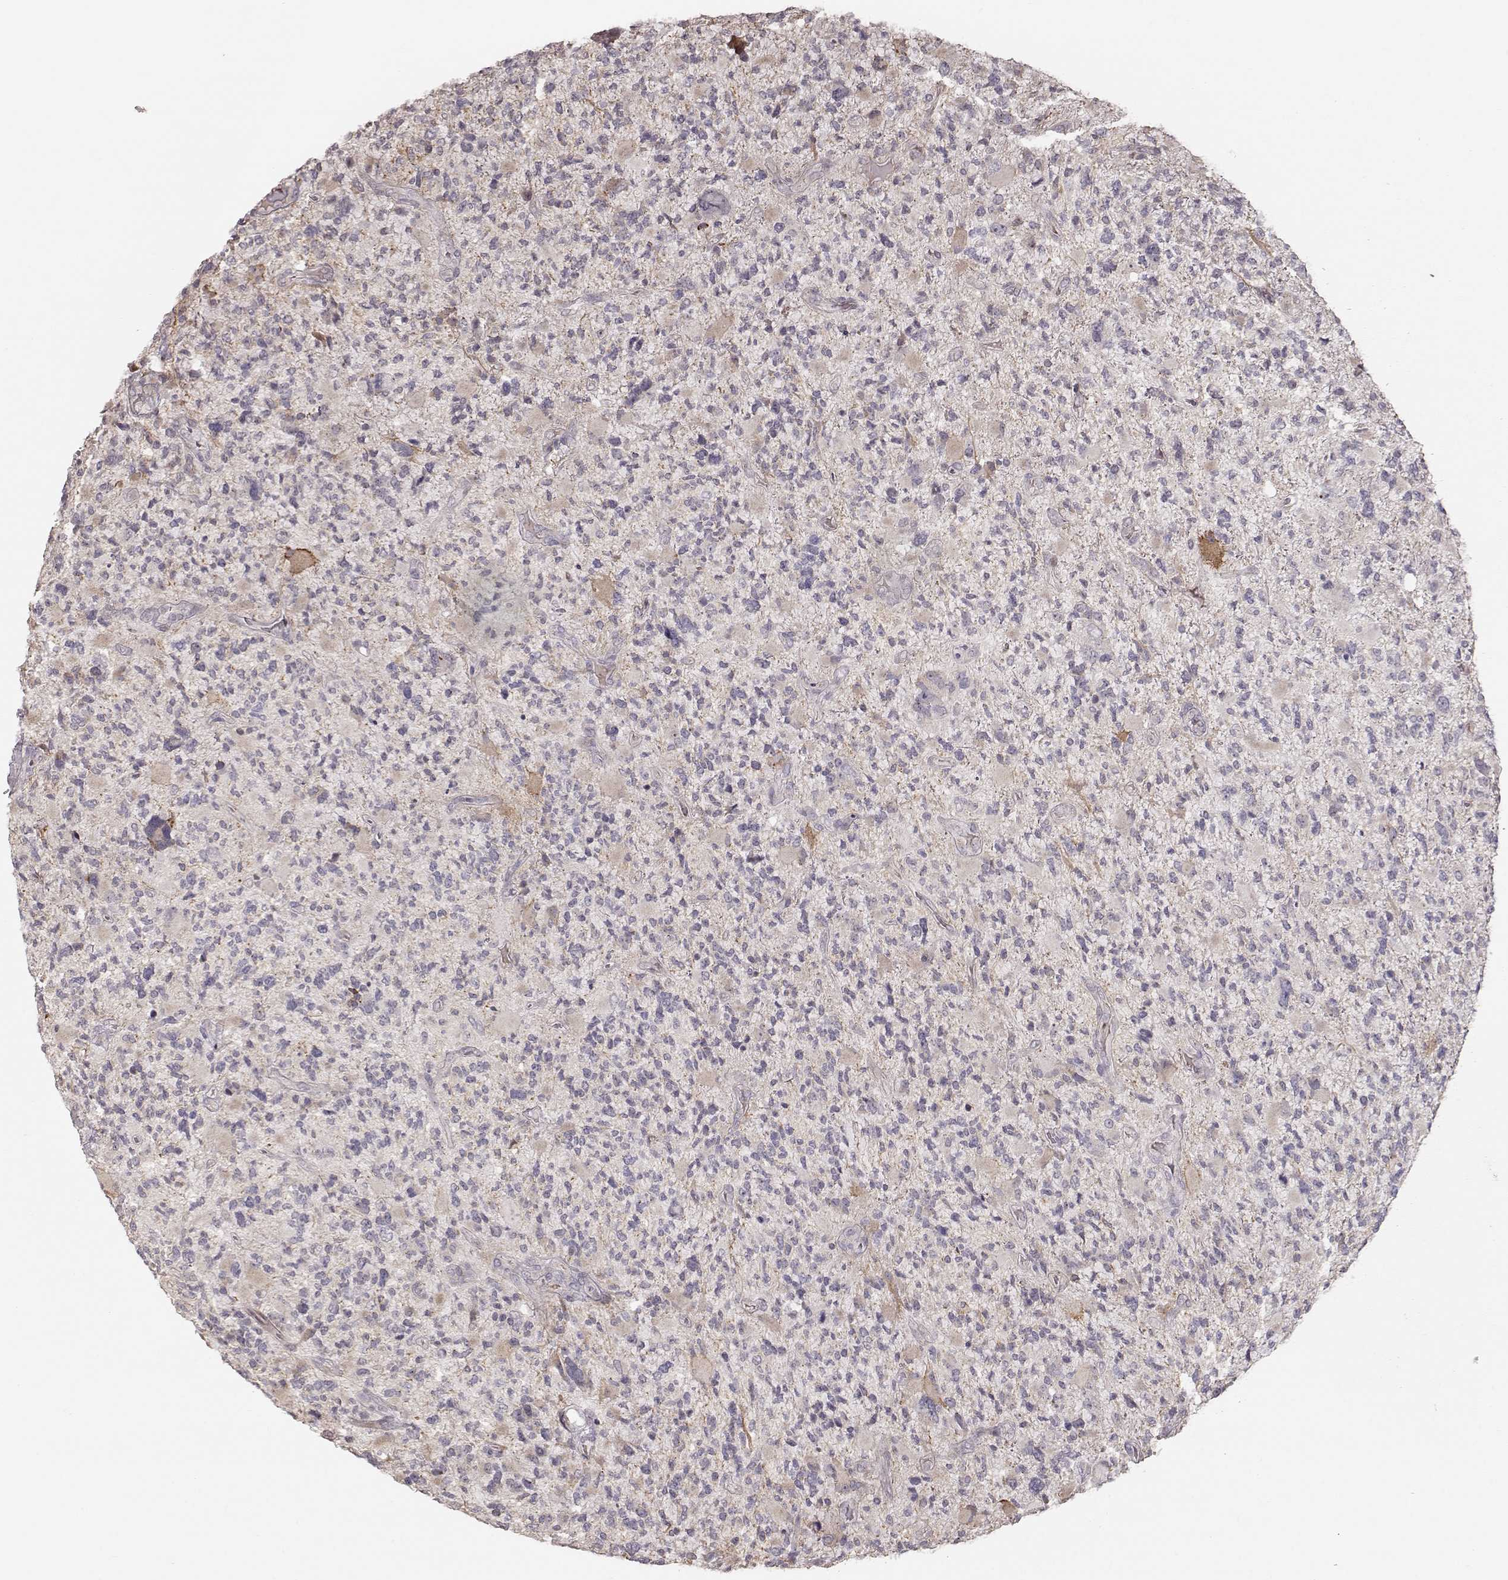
{"staining": {"intensity": "negative", "quantity": "none", "location": "none"}, "tissue": "glioma", "cell_type": "Tumor cells", "image_type": "cancer", "snomed": [{"axis": "morphology", "description": "Glioma, malignant, High grade"}, {"axis": "topography", "description": "Brain"}], "caption": "Immunohistochemistry of human malignant glioma (high-grade) exhibits no positivity in tumor cells.", "gene": "PNMT", "patient": {"sex": "female", "age": 71}}